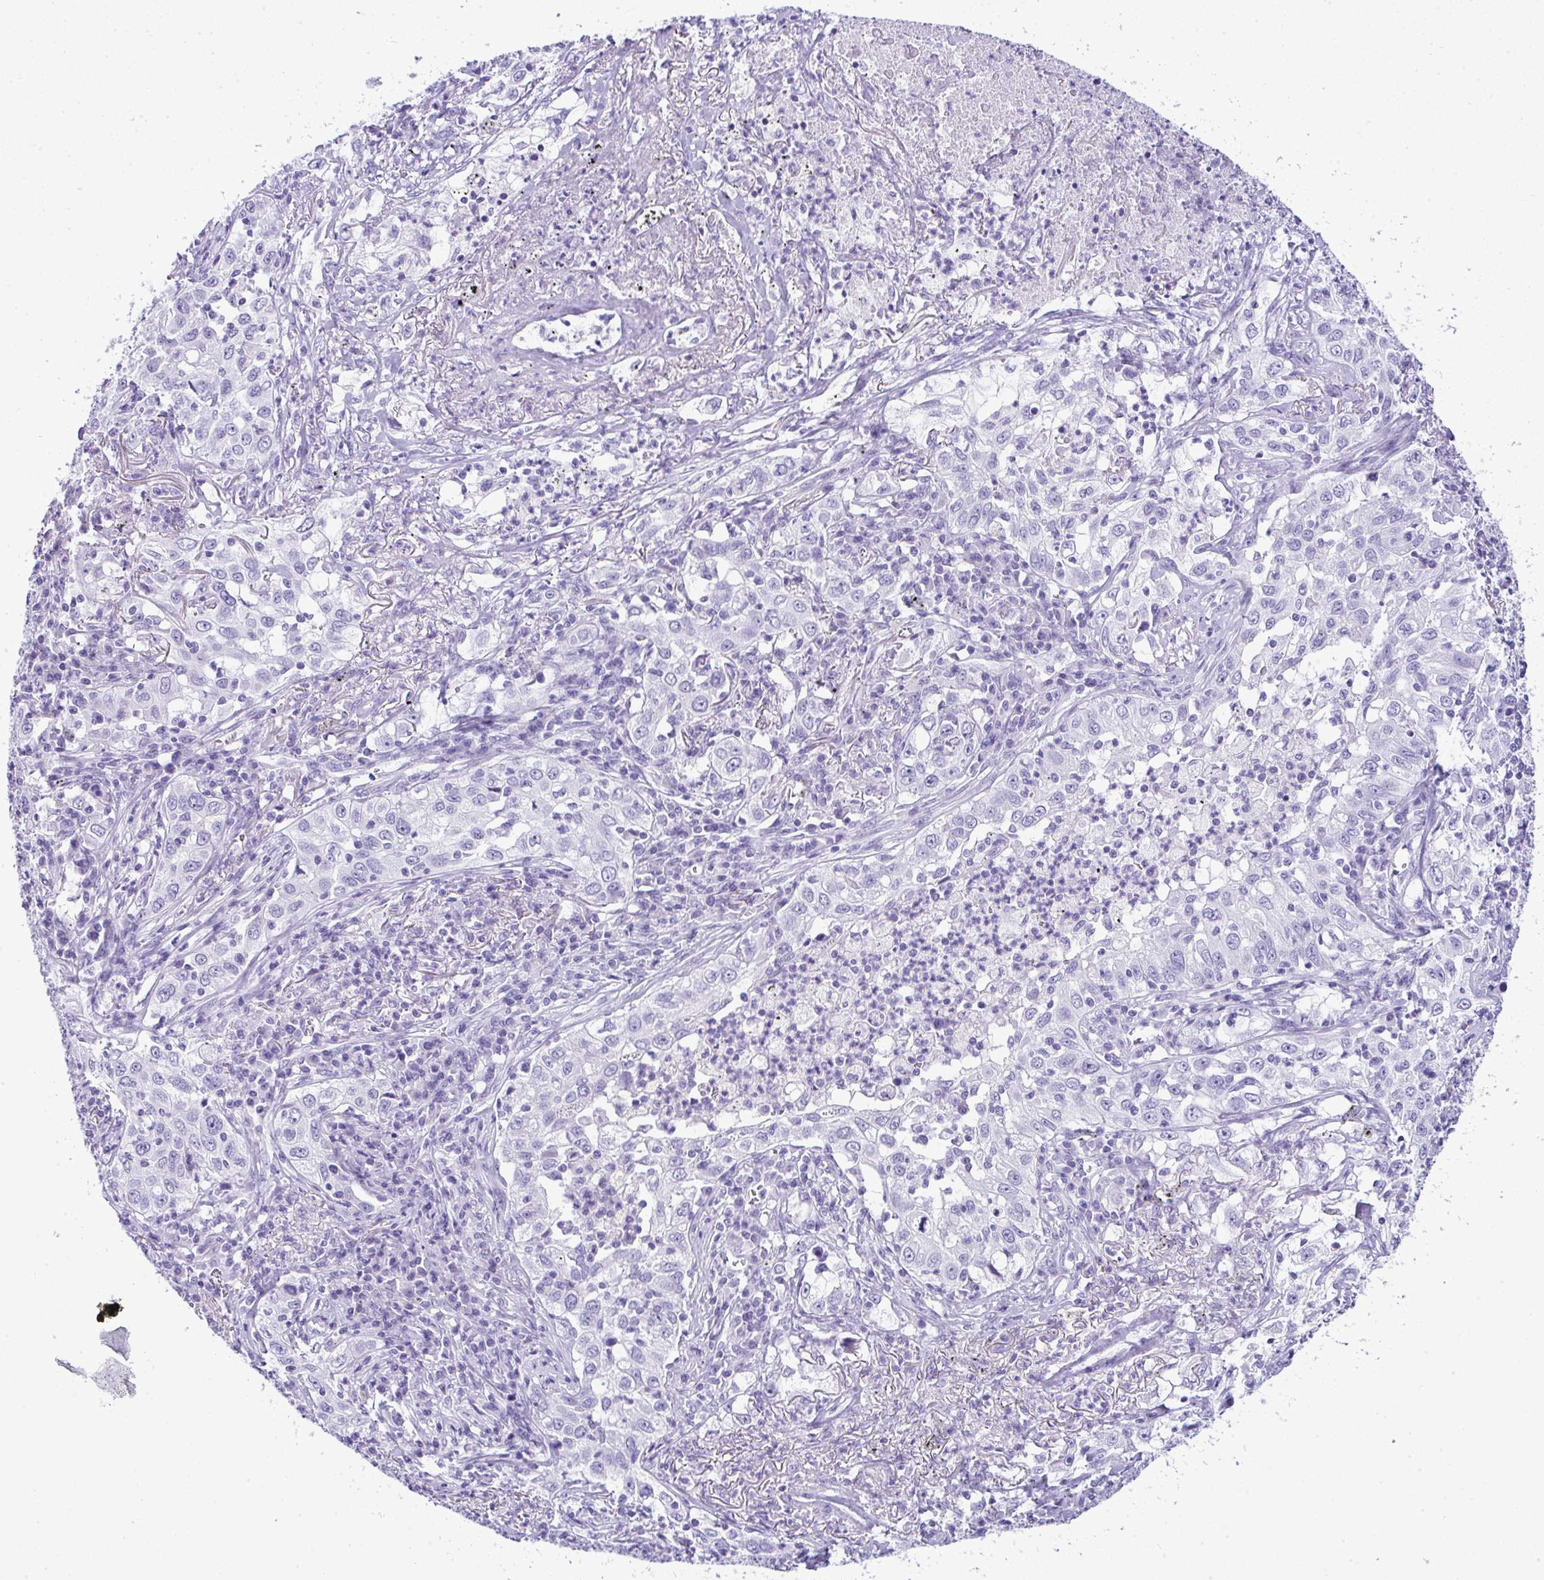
{"staining": {"intensity": "negative", "quantity": "none", "location": "none"}, "tissue": "lung cancer", "cell_type": "Tumor cells", "image_type": "cancer", "snomed": [{"axis": "morphology", "description": "Squamous cell carcinoma, NOS"}, {"axis": "topography", "description": "Lung"}], "caption": "The histopathology image shows no significant positivity in tumor cells of lung cancer (squamous cell carcinoma).", "gene": "RNF183", "patient": {"sex": "male", "age": 71}}